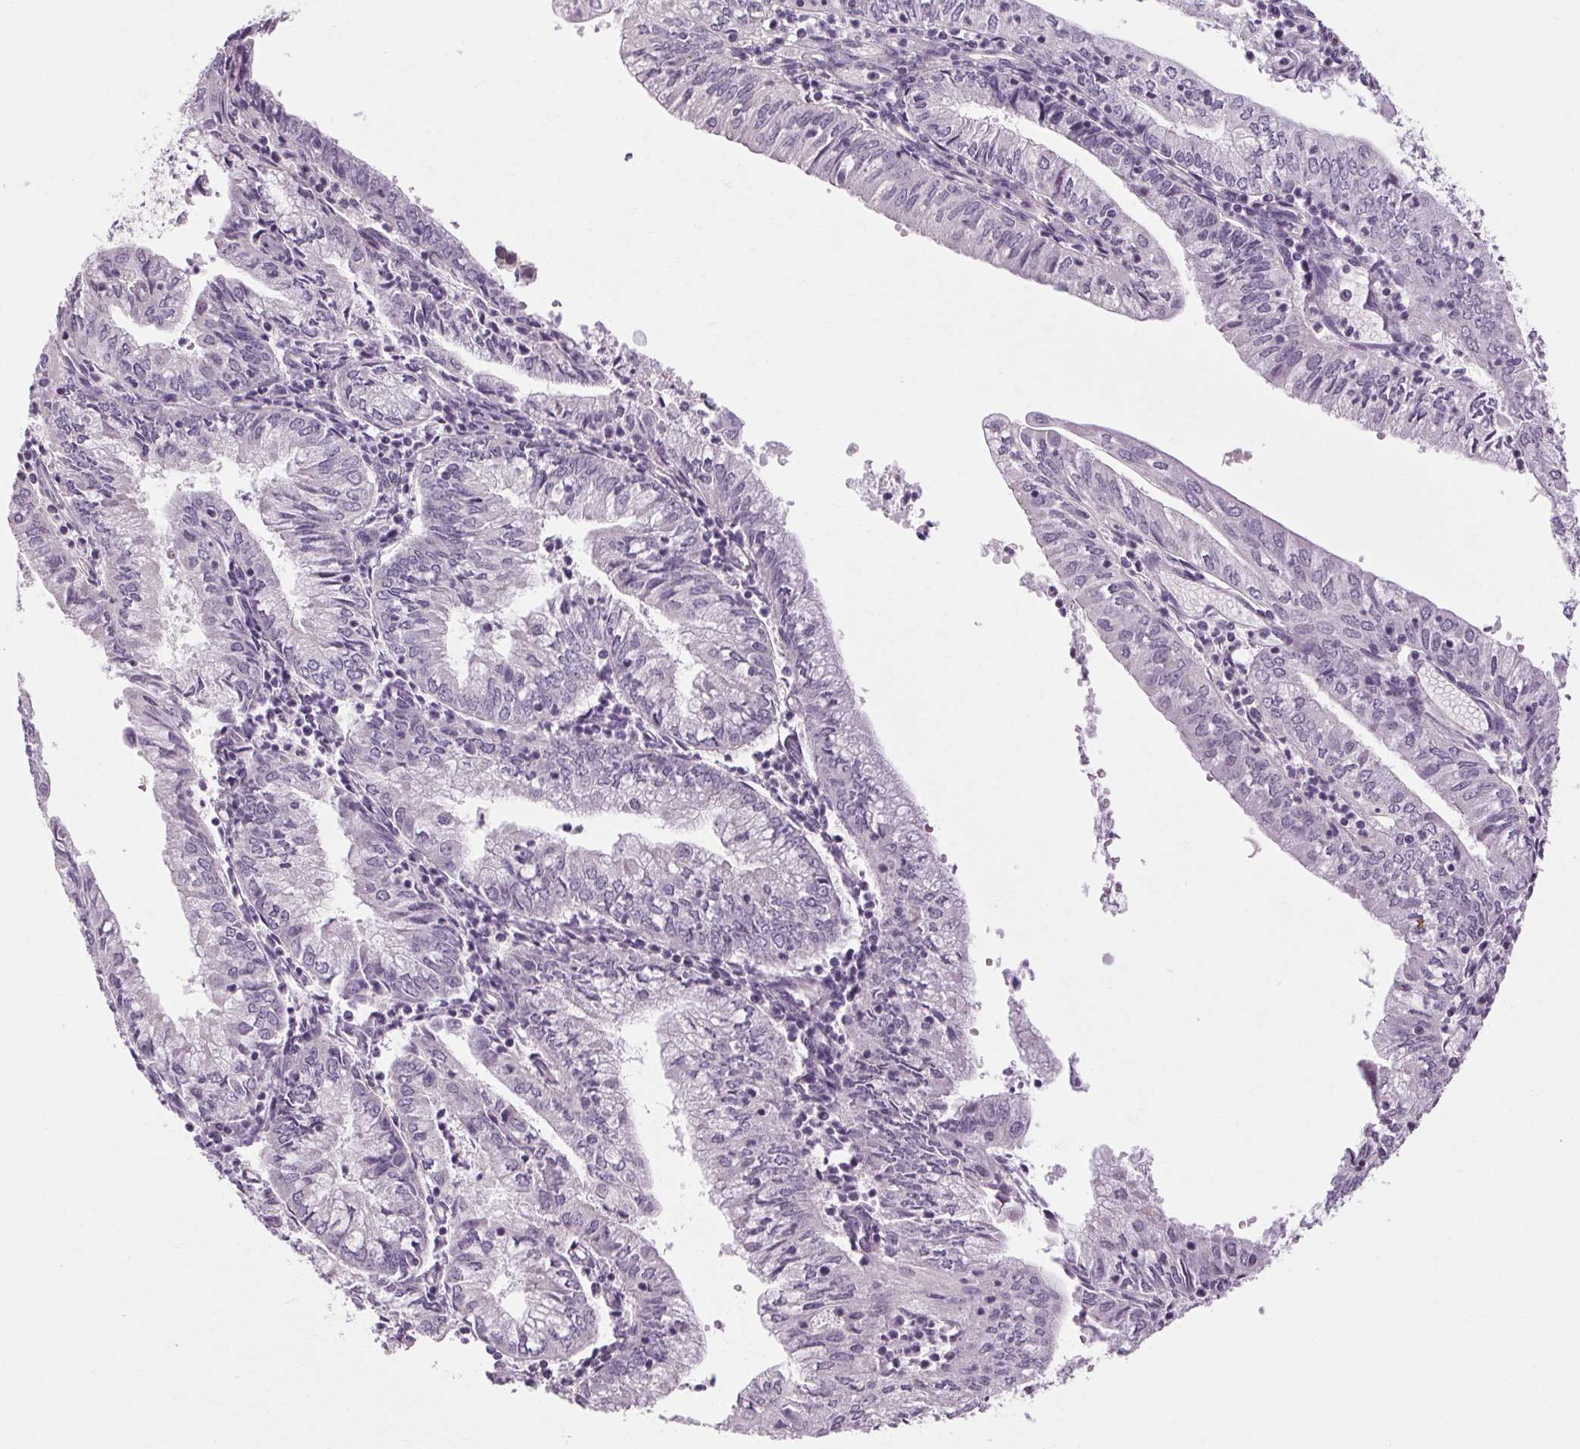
{"staining": {"intensity": "negative", "quantity": "none", "location": "none"}, "tissue": "endometrial cancer", "cell_type": "Tumor cells", "image_type": "cancer", "snomed": [{"axis": "morphology", "description": "Adenocarcinoma, NOS"}, {"axis": "topography", "description": "Endometrium"}], "caption": "There is no significant expression in tumor cells of endometrial adenocarcinoma.", "gene": "KLHL40", "patient": {"sex": "female", "age": 55}}